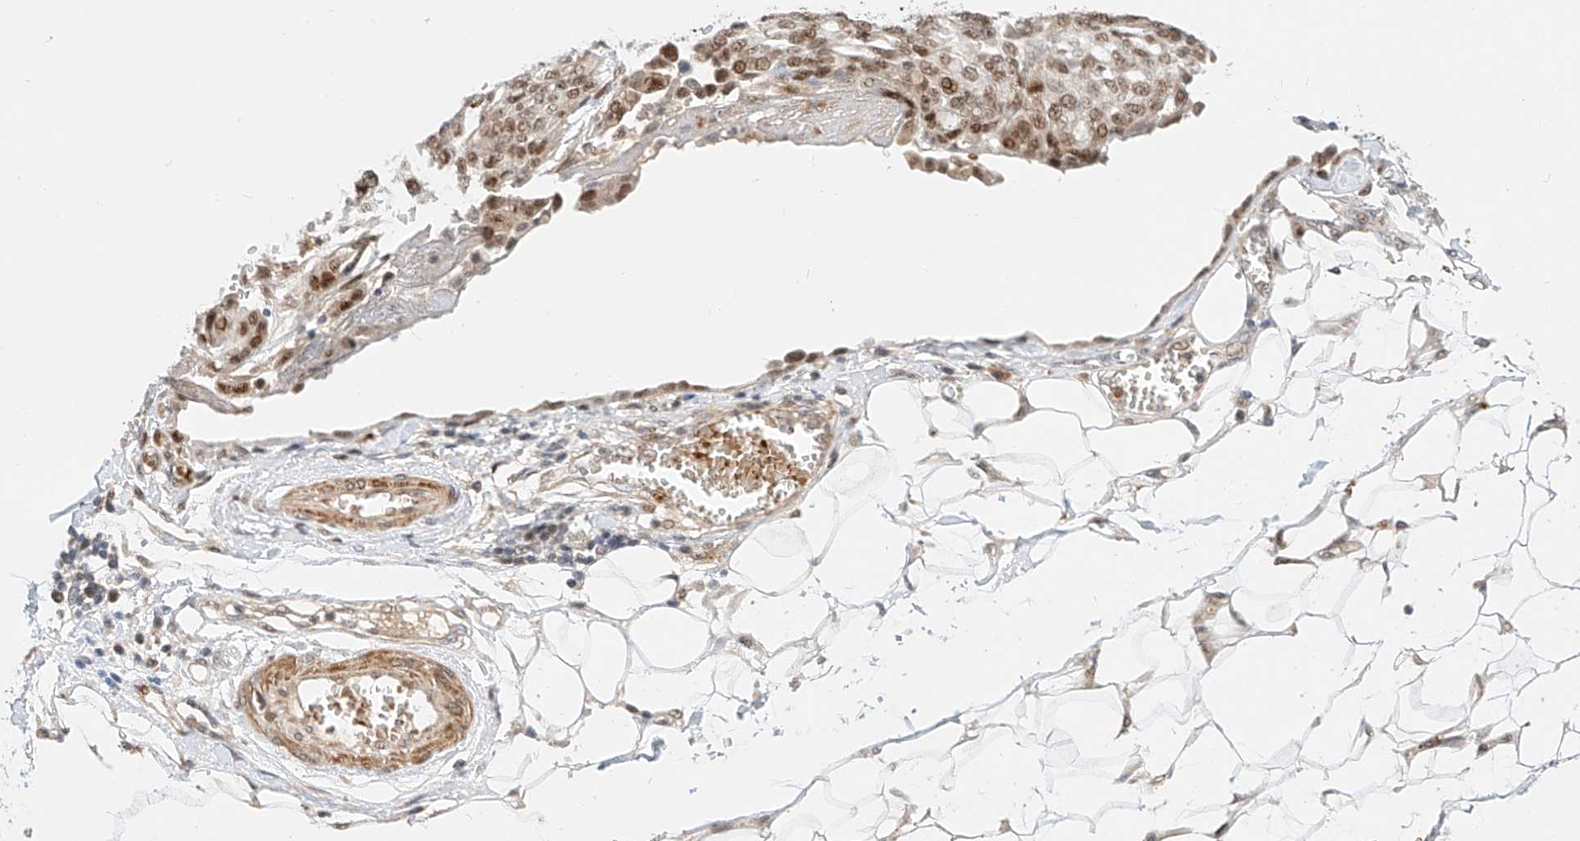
{"staining": {"intensity": "moderate", "quantity": ">75%", "location": "nuclear"}, "tissue": "ovarian cancer", "cell_type": "Tumor cells", "image_type": "cancer", "snomed": [{"axis": "morphology", "description": "Cystadenocarcinoma, serous, NOS"}, {"axis": "topography", "description": "Soft tissue"}, {"axis": "topography", "description": "Ovary"}], "caption": "Protein analysis of serous cystadenocarcinoma (ovarian) tissue demonstrates moderate nuclear staining in about >75% of tumor cells.", "gene": "CBX8", "patient": {"sex": "female", "age": 57}}